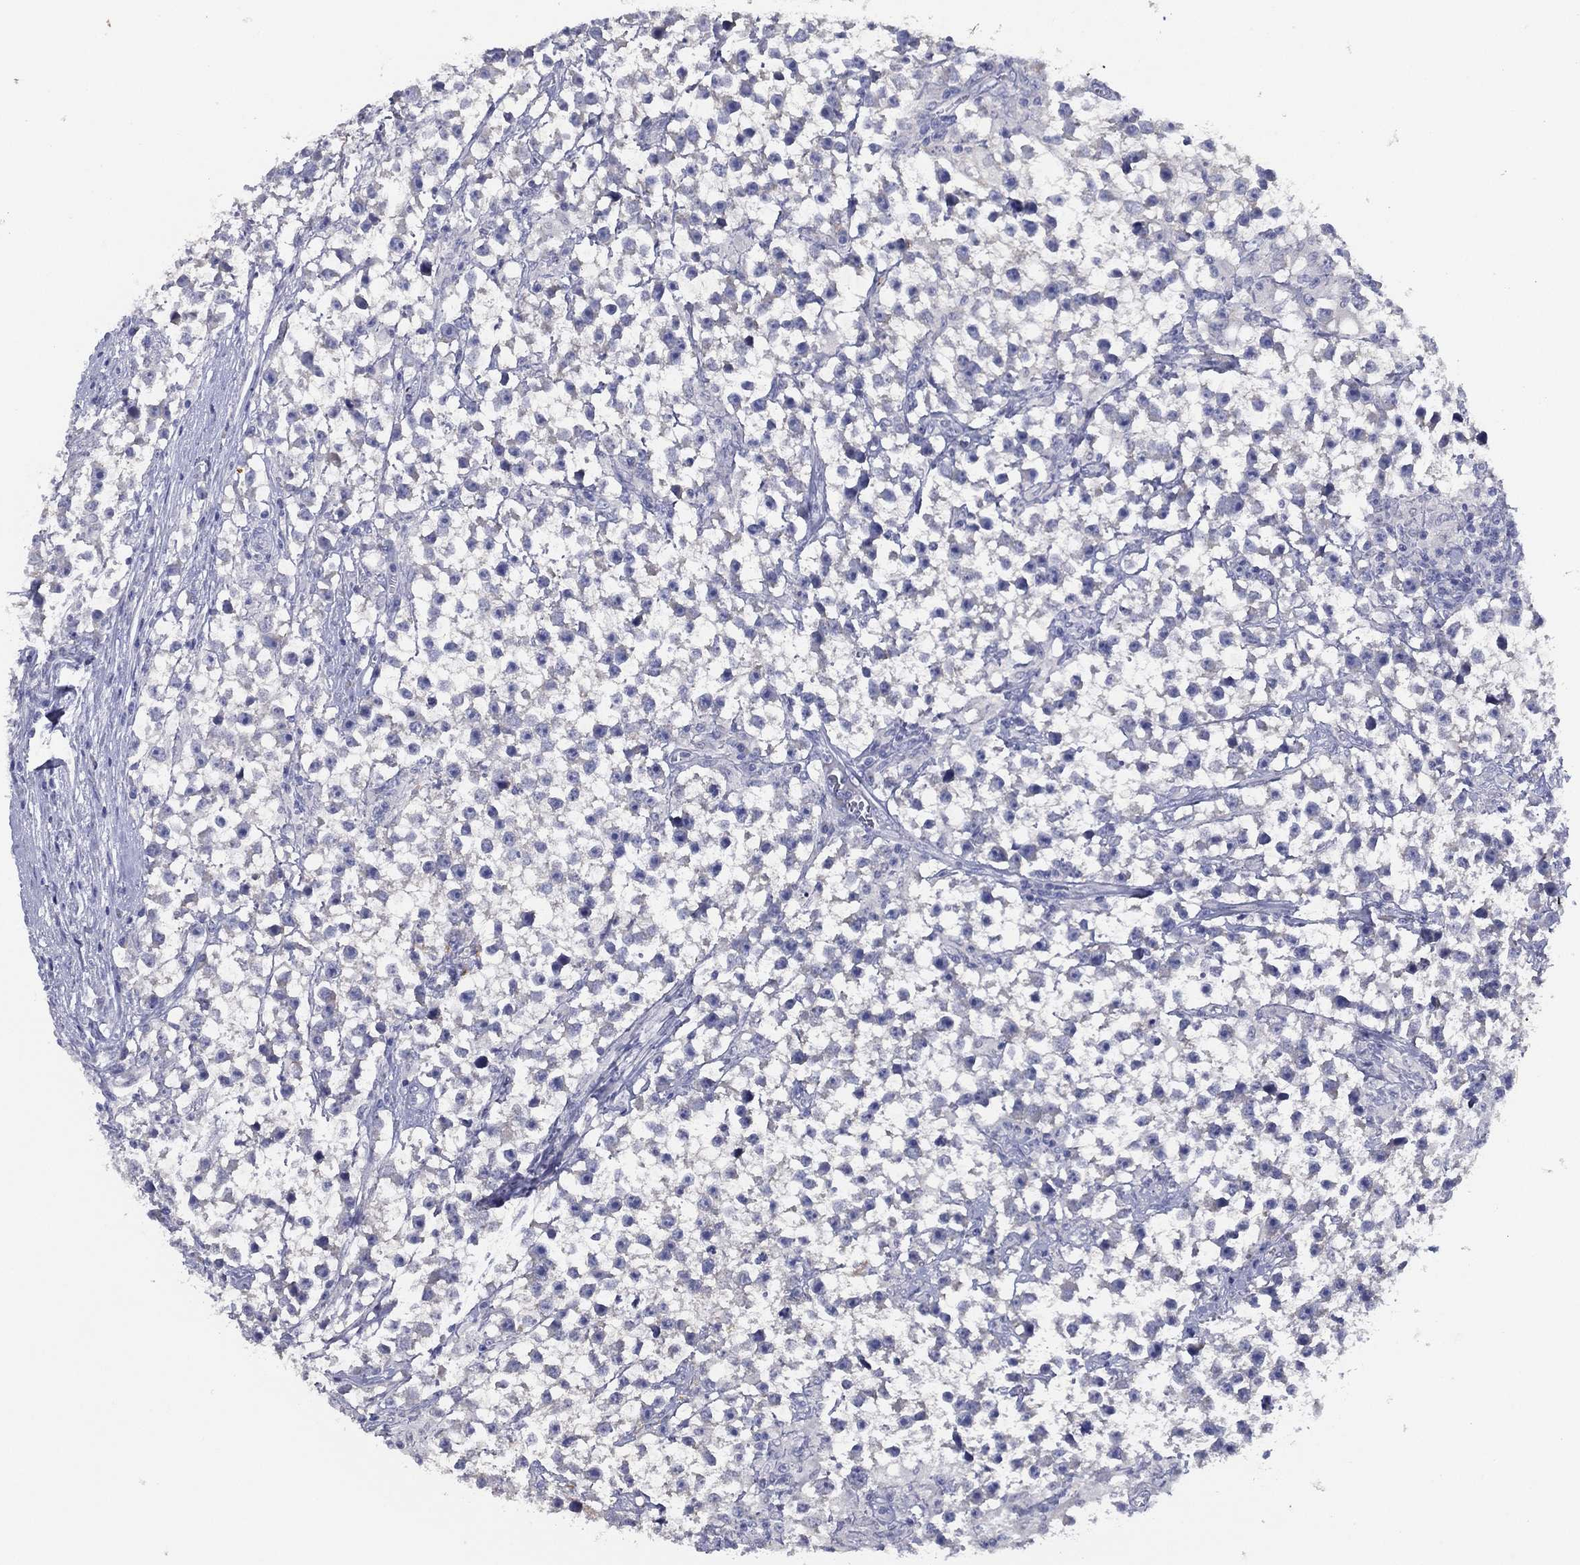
{"staining": {"intensity": "negative", "quantity": "none", "location": "none"}, "tissue": "testis cancer", "cell_type": "Tumor cells", "image_type": "cancer", "snomed": [{"axis": "morphology", "description": "Seminoma, NOS"}, {"axis": "topography", "description": "Testis"}], "caption": "IHC of human testis cancer exhibits no expression in tumor cells. (DAB IHC with hematoxylin counter stain).", "gene": "SLC13A4", "patient": {"sex": "male", "age": 59}}